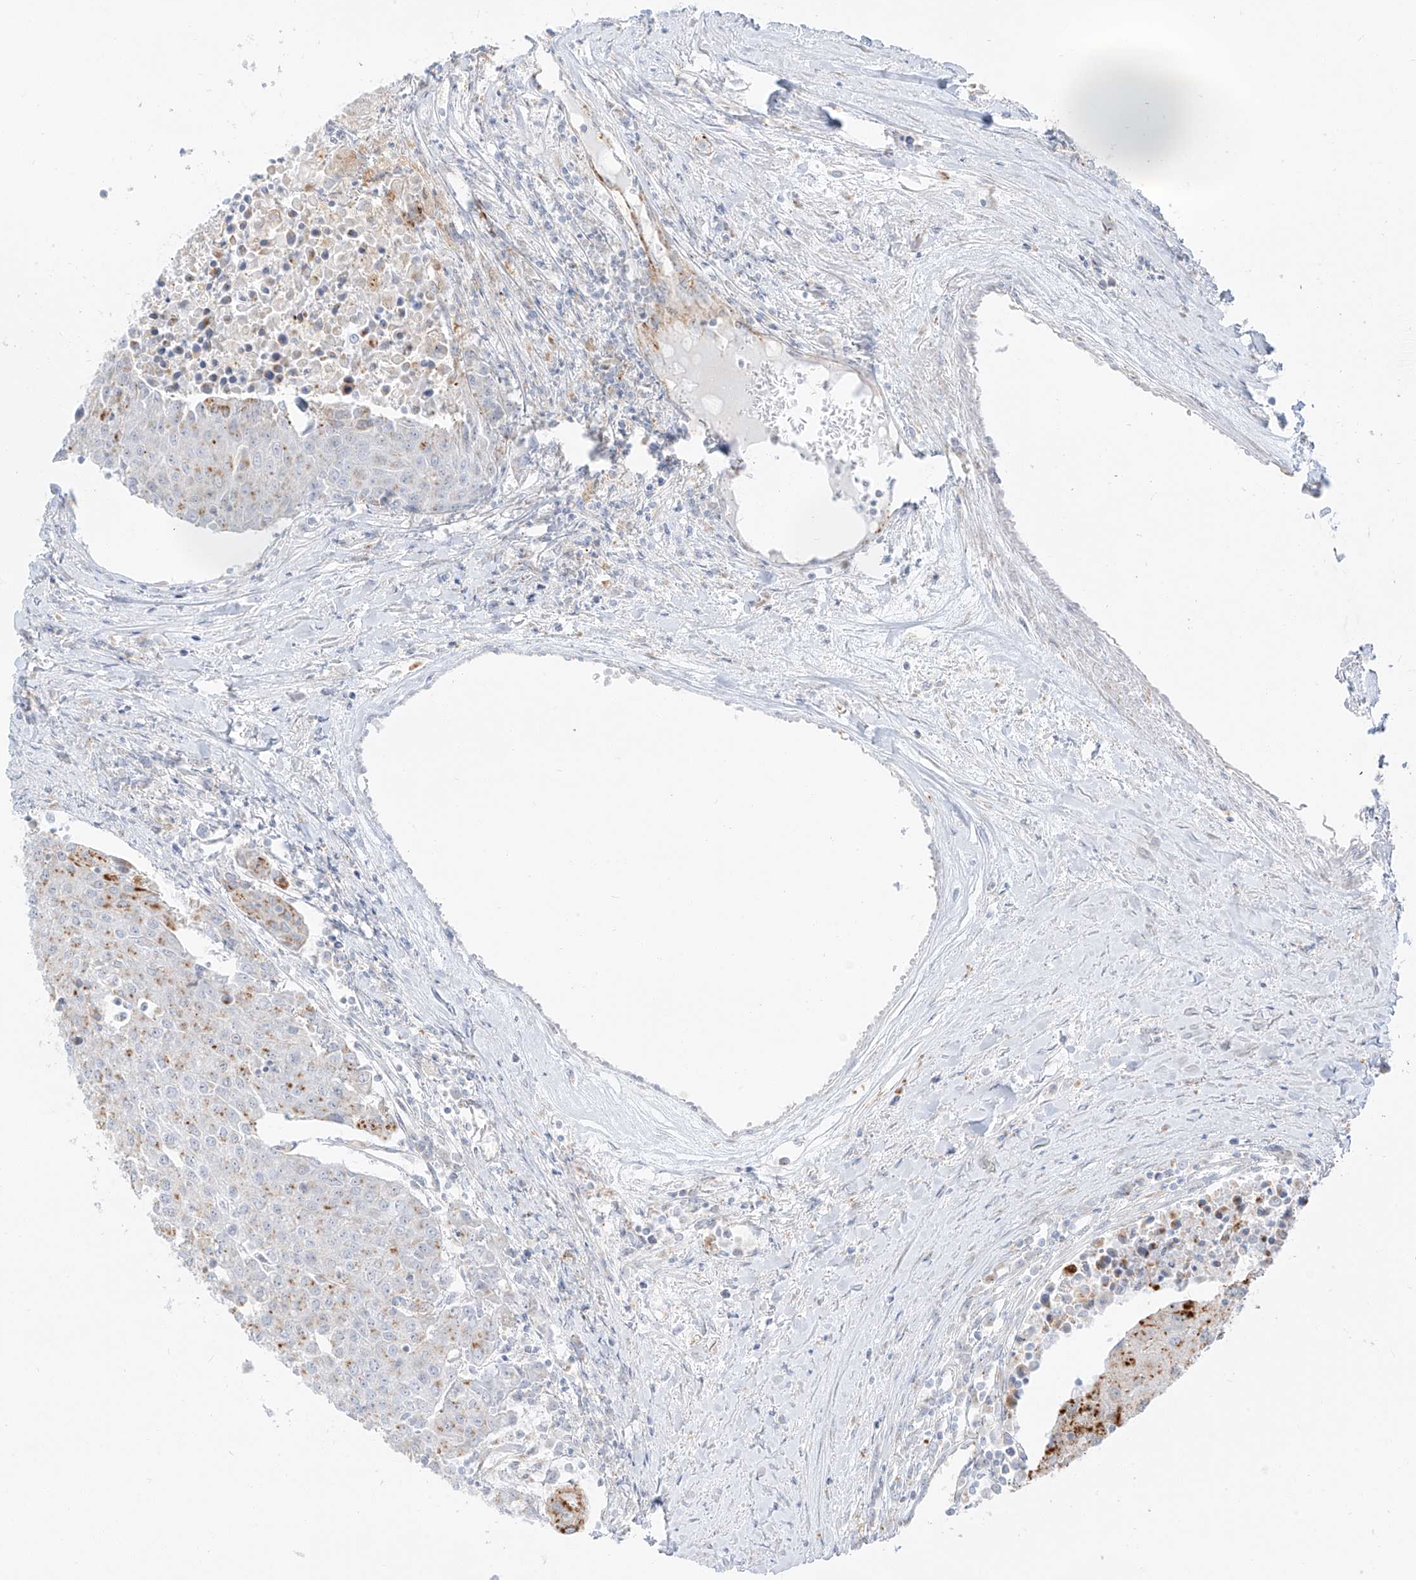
{"staining": {"intensity": "moderate", "quantity": "25%-75%", "location": "cytoplasmic/membranous"}, "tissue": "urothelial cancer", "cell_type": "Tumor cells", "image_type": "cancer", "snomed": [{"axis": "morphology", "description": "Urothelial carcinoma, High grade"}, {"axis": "topography", "description": "Urinary bladder"}], "caption": "Protein expression analysis of urothelial cancer demonstrates moderate cytoplasmic/membranous expression in about 25%-75% of tumor cells.", "gene": "SLC35F6", "patient": {"sex": "female", "age": 85}}